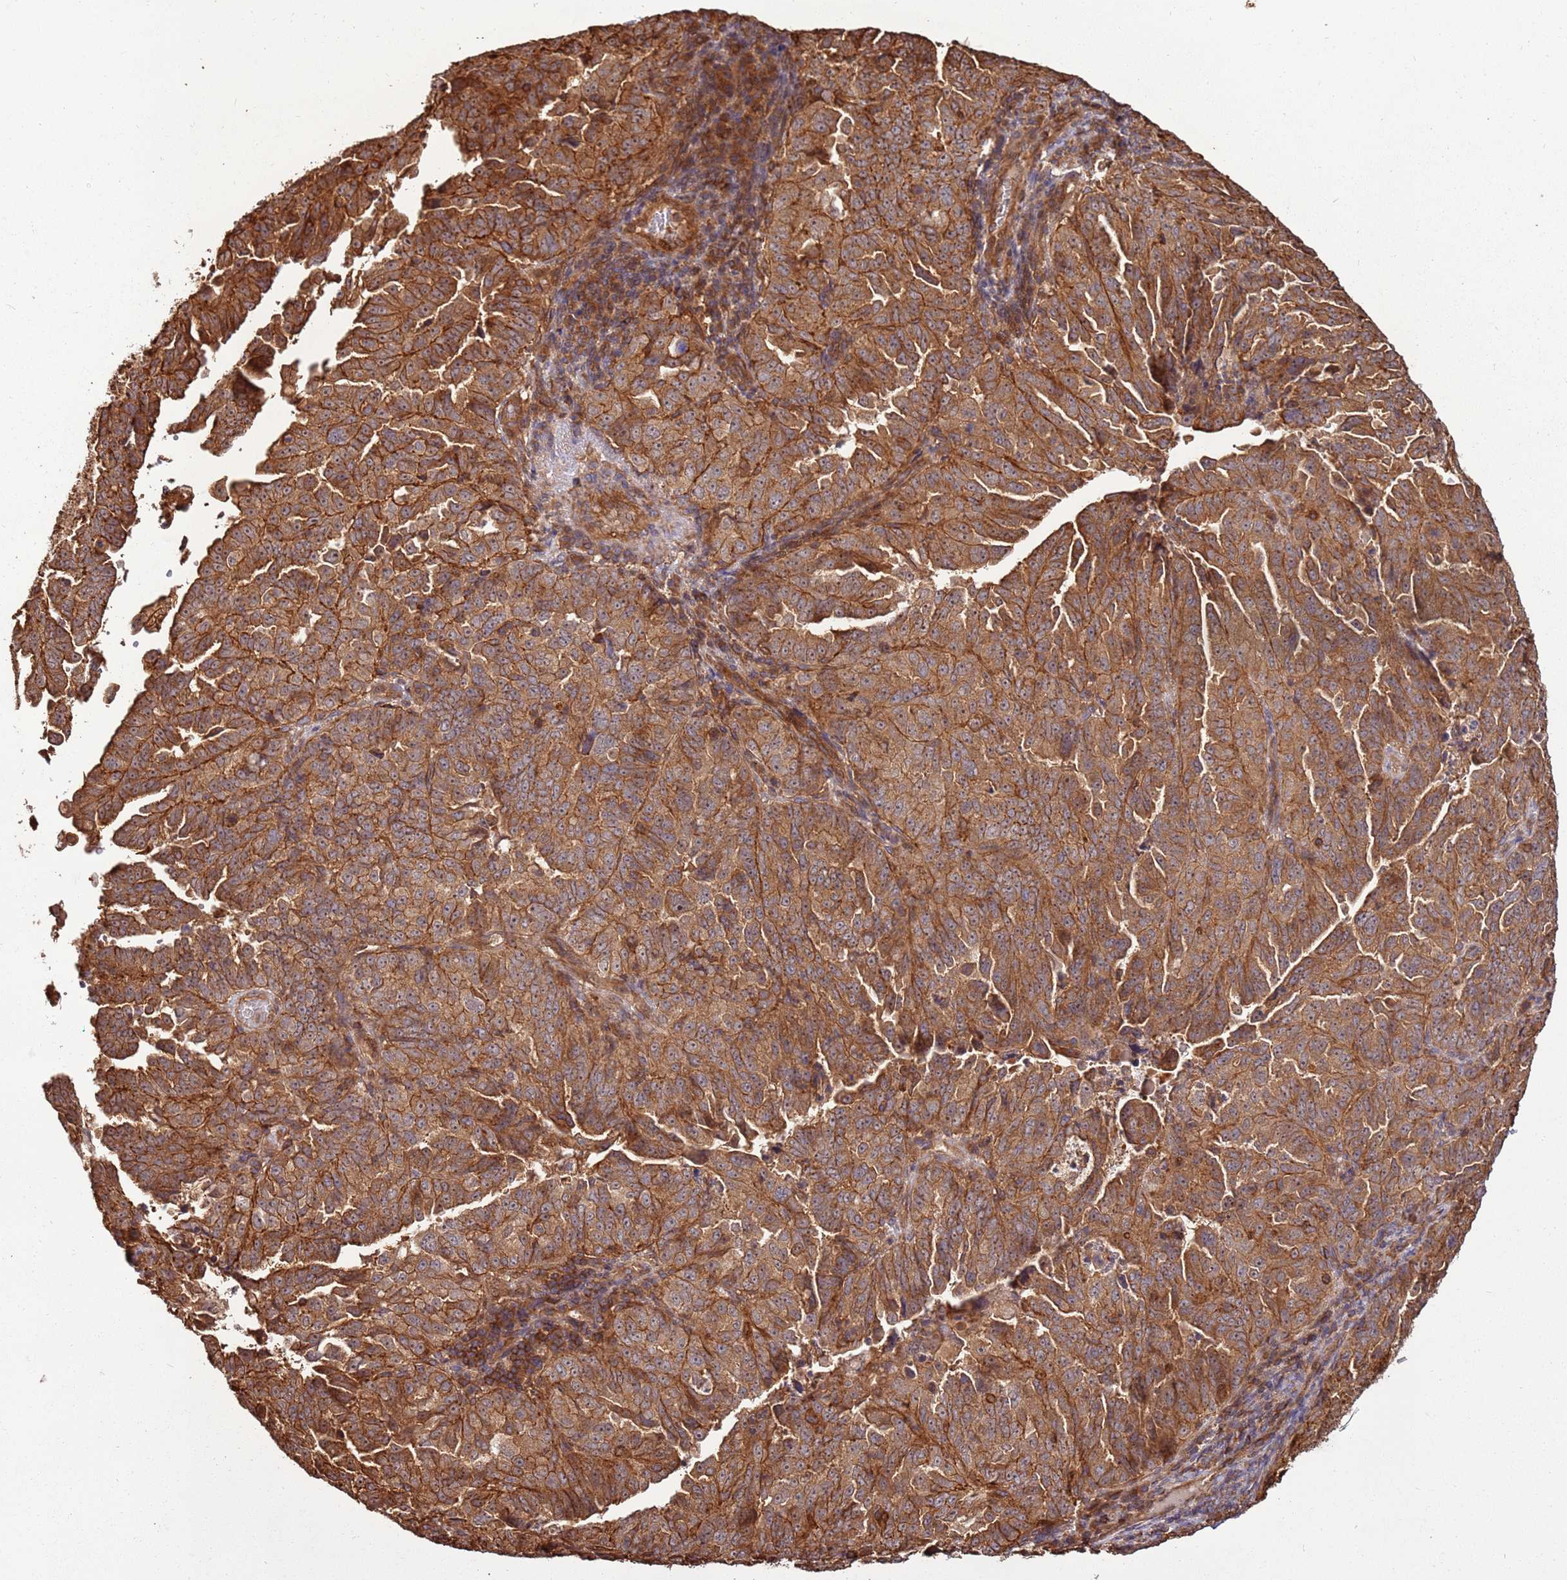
{"staining": {"intensity": "moderate", "quantity": ">75%", "location": "cytoplasmic/membranous"}, "tissue": "endometrial cancer", "cell_type": "Tumor cells", "image_type": "cancer", "snomed": [{"axis": "morphology", "description": "Adenocarcinoma, NOS"}, {"axis": "topography", "description": "Endometrium"}], "caption": "Moderate cytoplasmic/membranous staining is appreciated in about >75% of tumor cells in adenocarcinoma (endometrial).", "gene": "ACVR2A", "patient": {"sex": "female", "age": 65}}